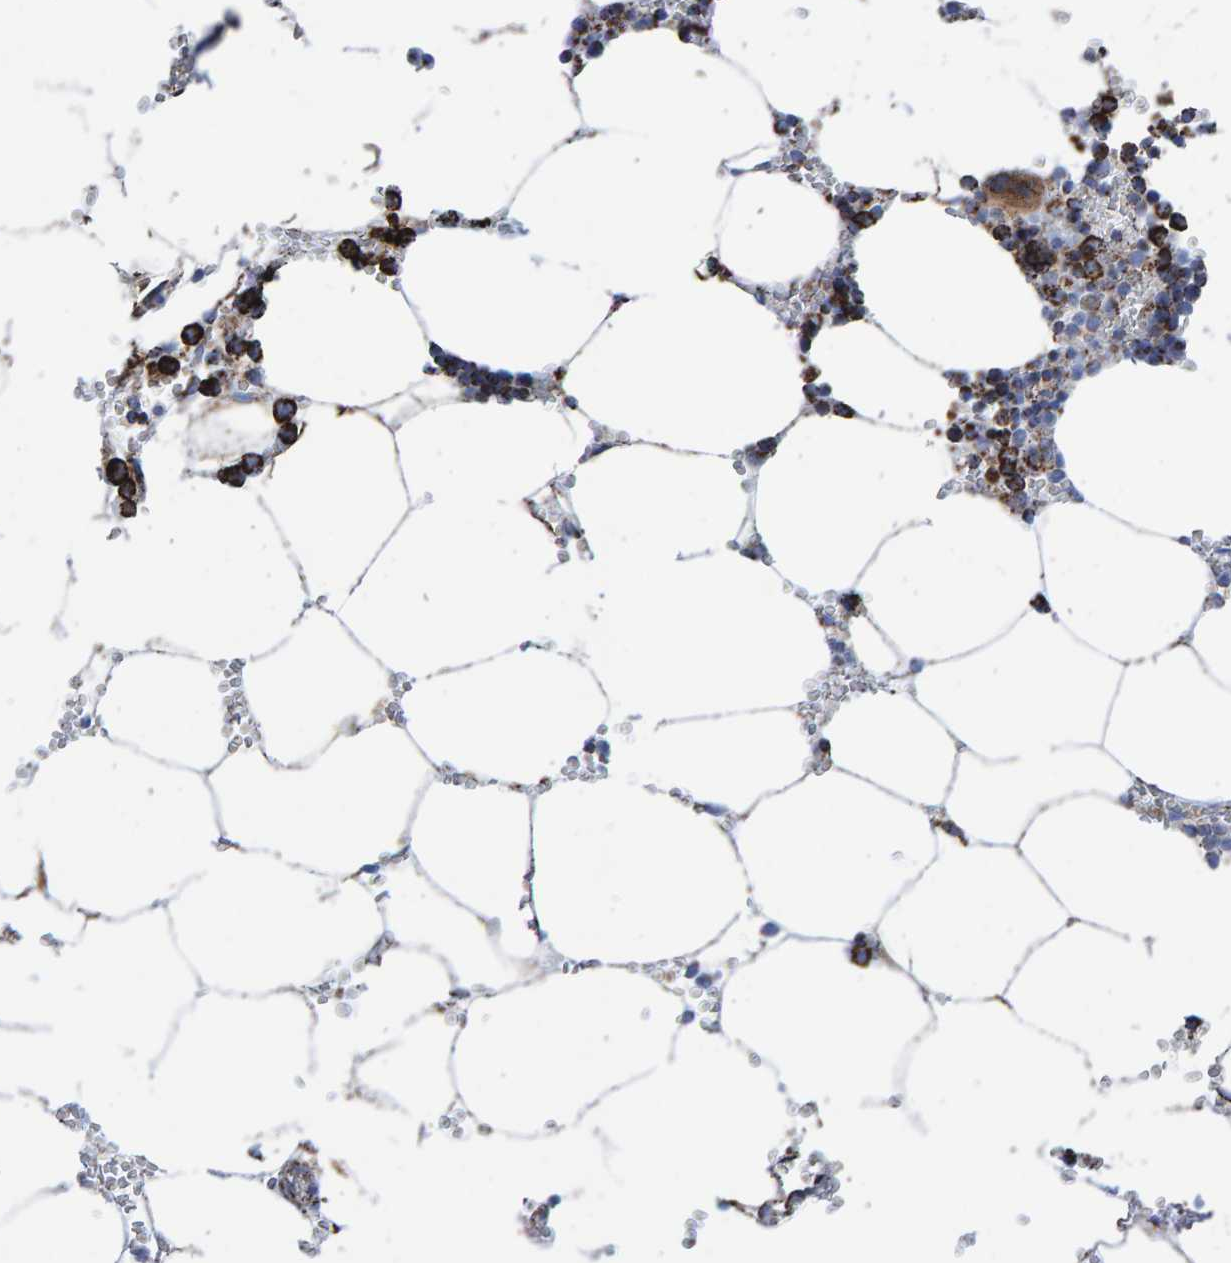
{"staining": {"intensity": "strong", "quantity": "25%-75%", "location": "cytoplasmic/membranous"}, "tissue": "bone marrow", "cell_type": "Hematopoietic cells", "image_type": "normal", "snomed": [{"axis": "morphology", "description": "Normal tissue, NOS"}, {"axis": "topography", "description": "Bone marrow"}], "caption": "Immunohistochemistry (IHC) photomicrograph of benign human bone marrow stained for a protein (brown), which demonstrates high levels of strong cytoplasmic/membranous positivity in about 25%-75% of hematopoietic cells.", "gene": "ENSG00000262660", "patient": {"sex": "male", "age": 70}}